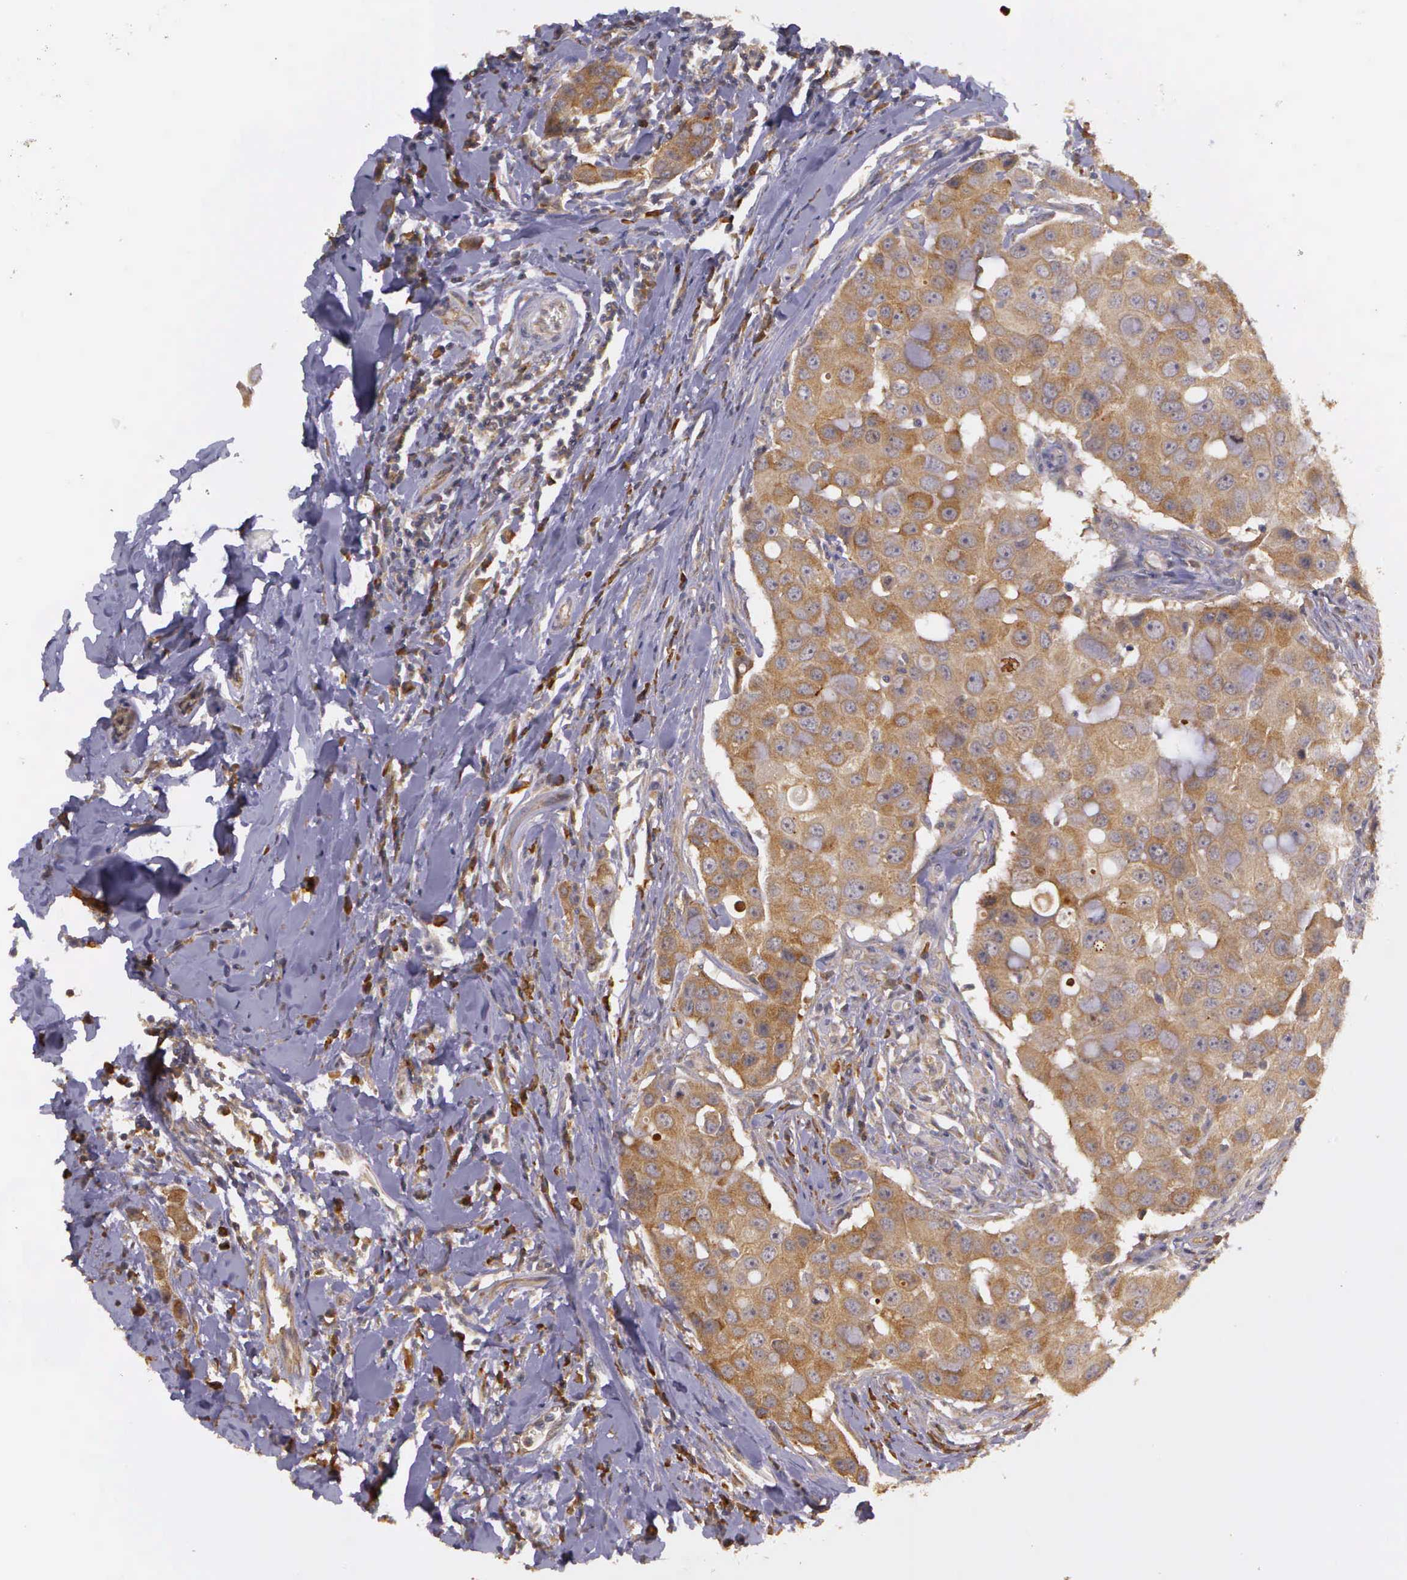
{"staining": {"intensity": "strong", "quantity": ">75%", "location": "cytoplasmic/membranous"}, "tissue": "breast cancer", "cell_type": "Tumor cells", "image_type": "cancer", "snomed": [{"axis": "morphology", "description": "Duct carcinoma"}, {"axis": "topography", "description": "Breast"}], "caption": "This image displays IHC staining of human breast infiltrating ductal carcinoma, with high strong cytoplasmic/membranous staining in about >75% of tumor cells.", "gene": "EIF5", "patient": {"sex": "female", "age": 27}}